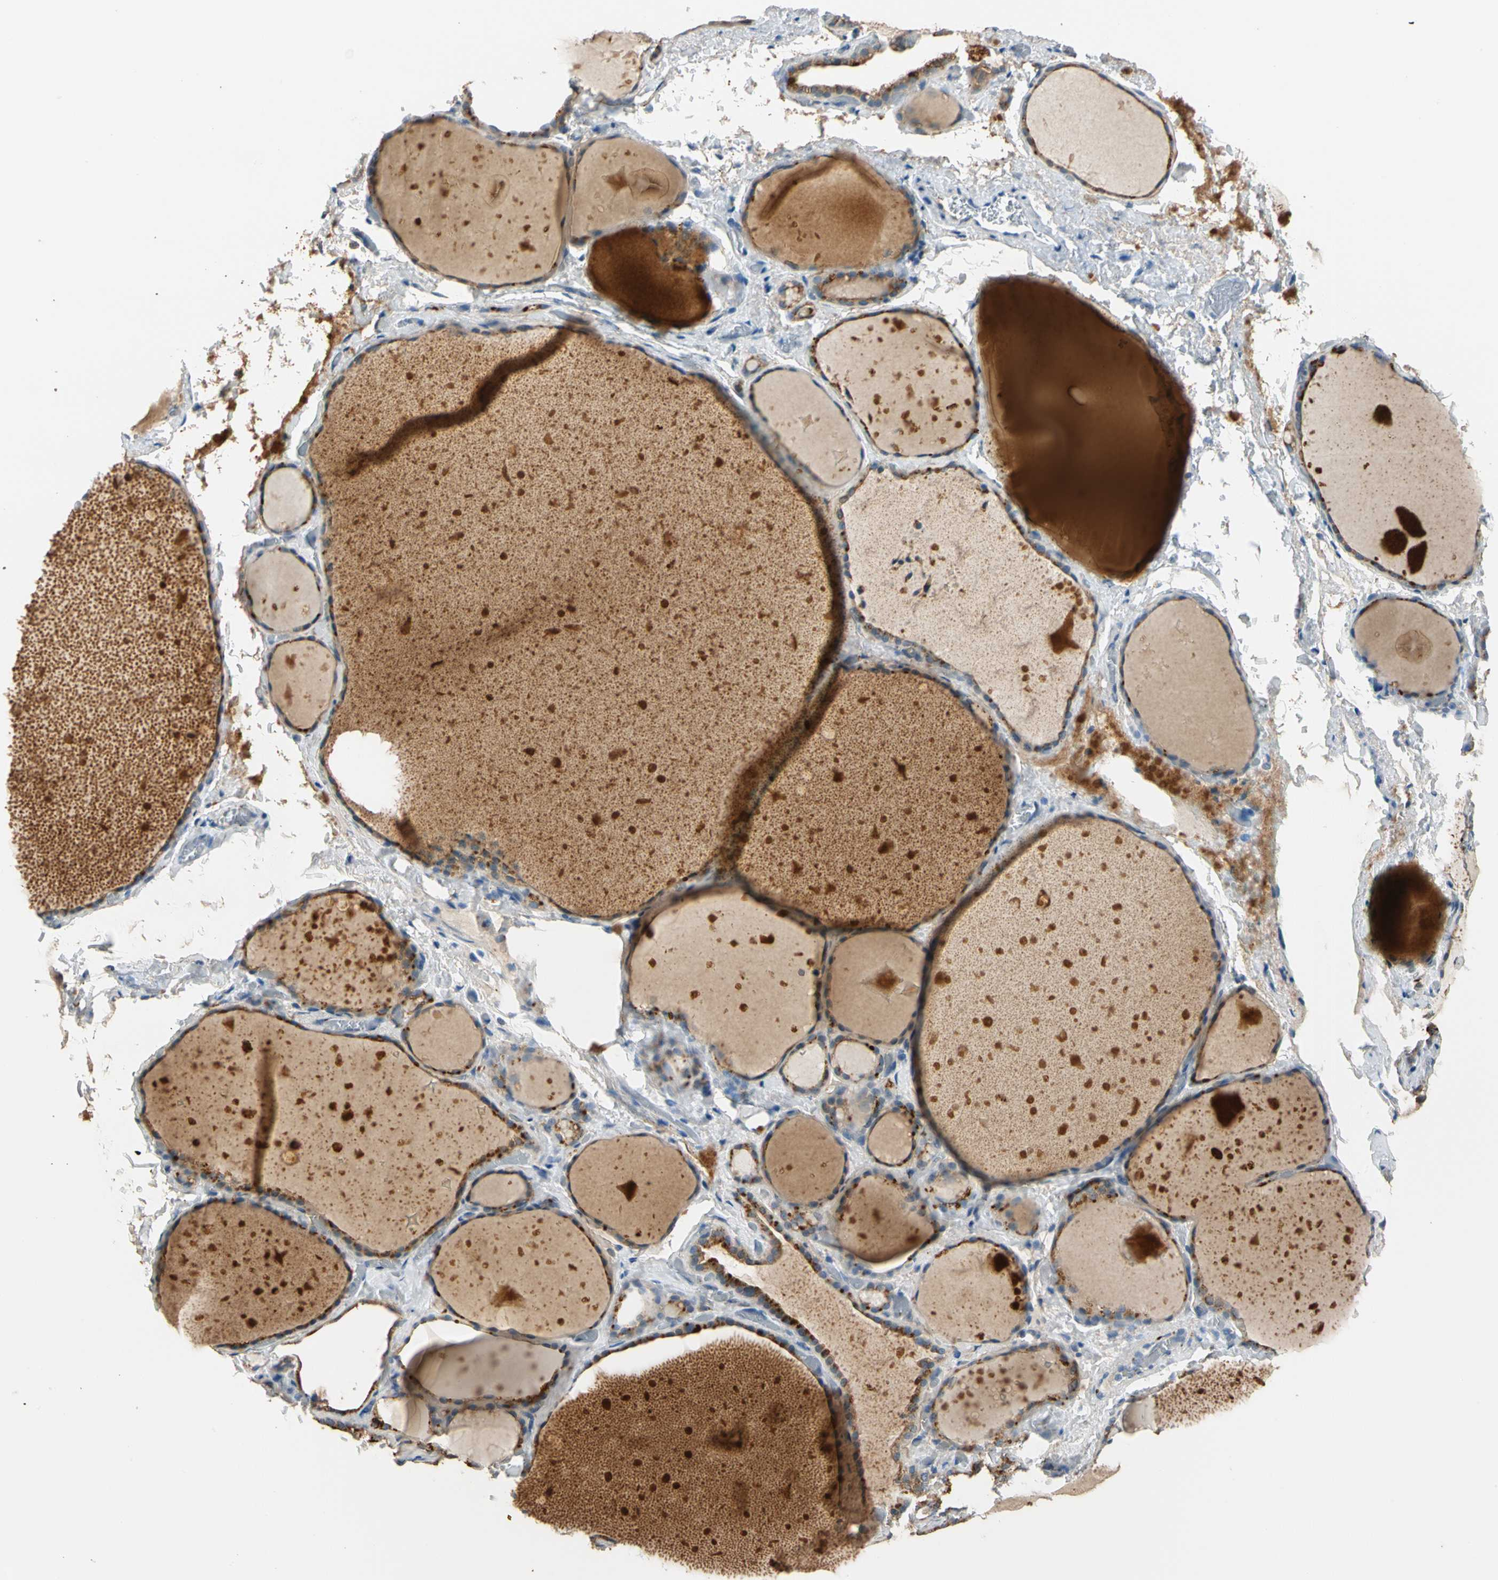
{"staining": {"intensity": "moderate", "quantity": "25%-75%", "location": "cytoplasmic/membranous"}, "tissue": "thyroid gland", "cell_type": "Glandular cells", "image_type": "normal", "snomed": [{"axis": "morphology", "description": "Normal tissue, NOS"}, {"axis": "topography", "description": "Thyroid gland"}], "caption": "This photomicrograph demonstrates IHC staining of normal thyroid gland, with medium moderate cytoplasmic/membranous staining in about 25%-75% of glandular cells.", "gene": "GM2A", "patient": {"sex": "male", "age": 76}}